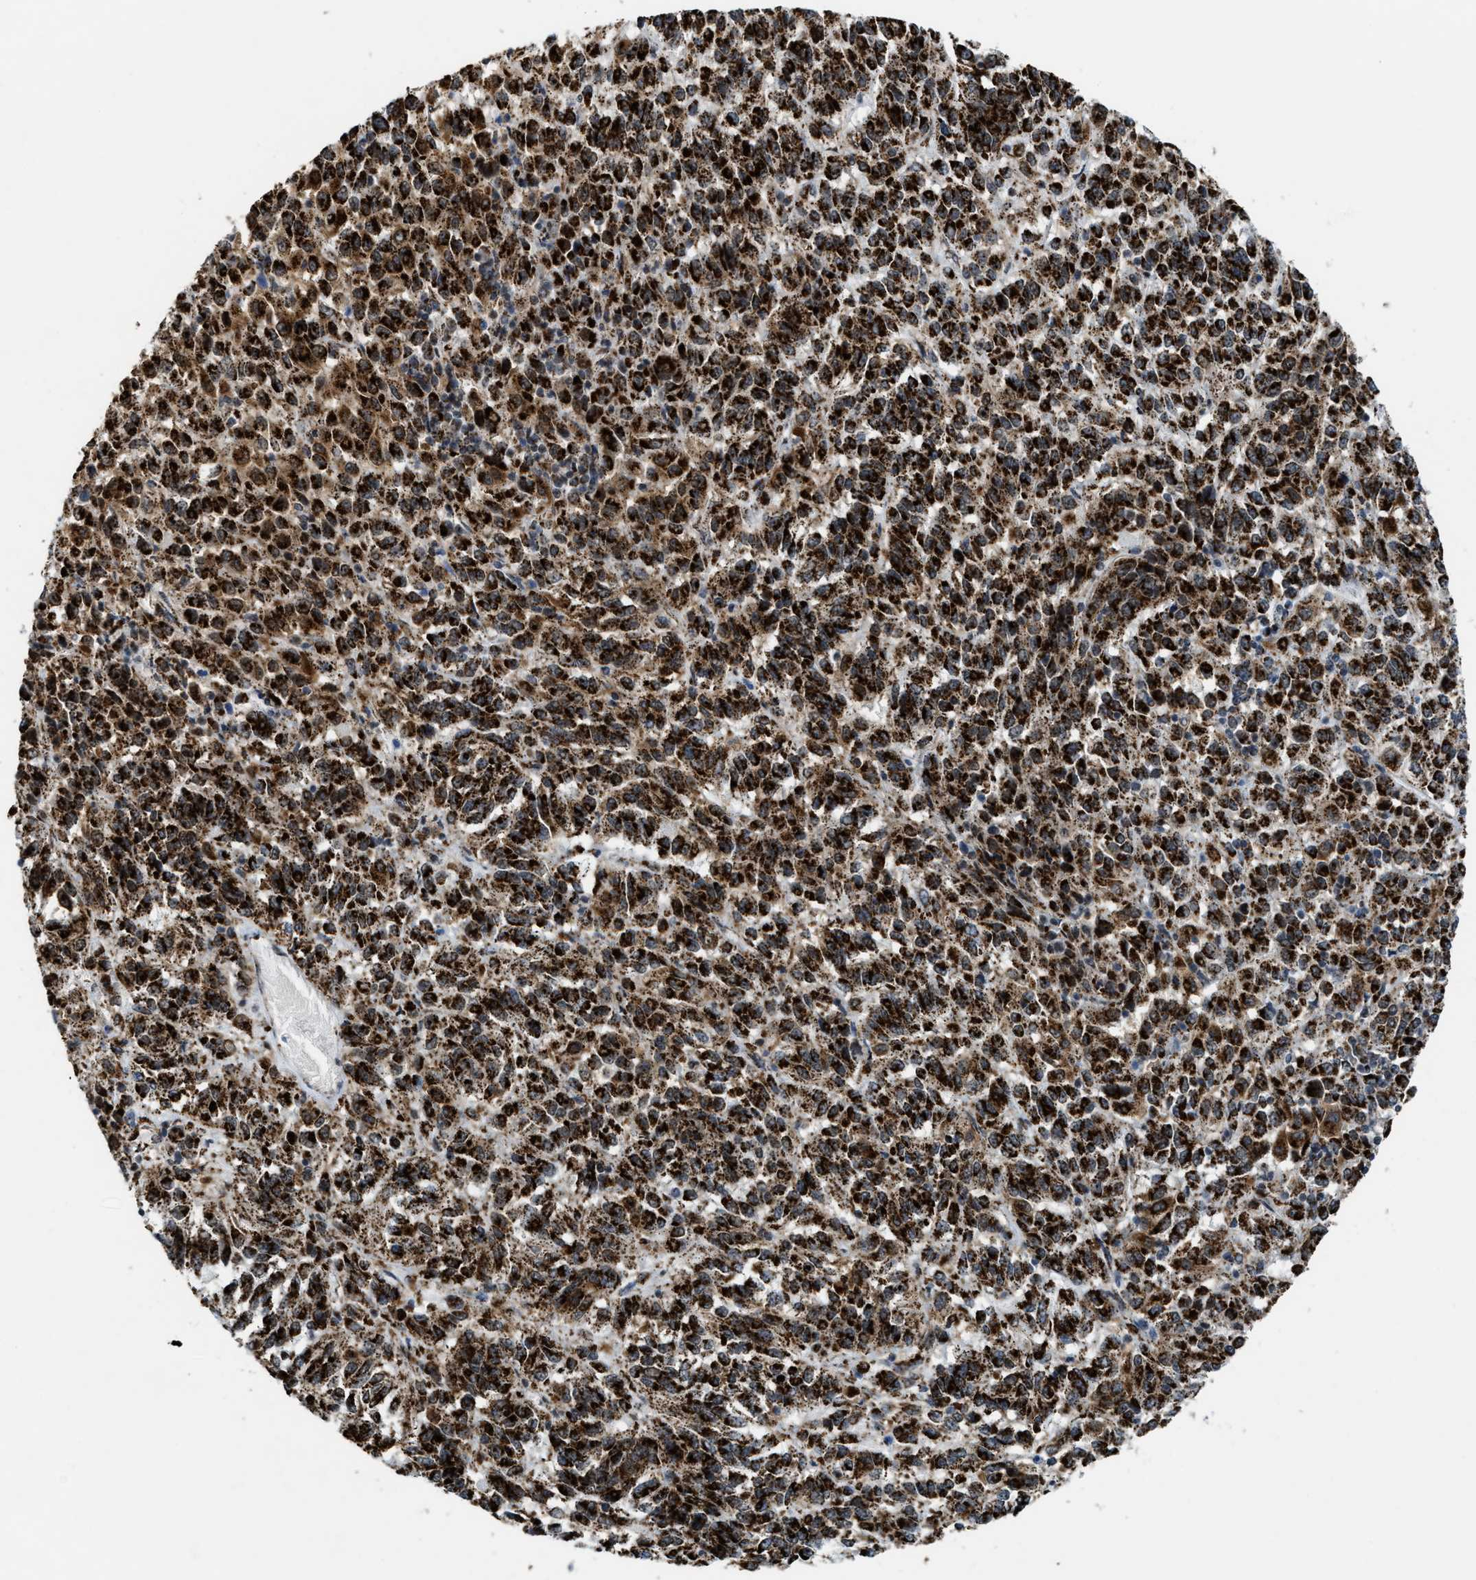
{"staining": {"intensity": "strong", "quantity": ">75%", "location": "cytoplasmic/membranous"}, "tissue": "melanoma", "cell_type": "Tumor cells", "image_type": "cancer", "snomed": [{"axis": "morphology", "description": "Malignant melanoma, Metastatic site"}, {"axis": "topography", "description": "Lung"}], "caption": "This image demonstrates malignant melanoma (metastatic site) stained with immunohistochemistry (IHC) to label a protein in brown. The cytoplasmic/membranous of tumor cells show strong positivity for the protein. Nuclei are counter-stained blue.", "gene": "HIBADH", "patient": {"sex": "male", "age": 64}}